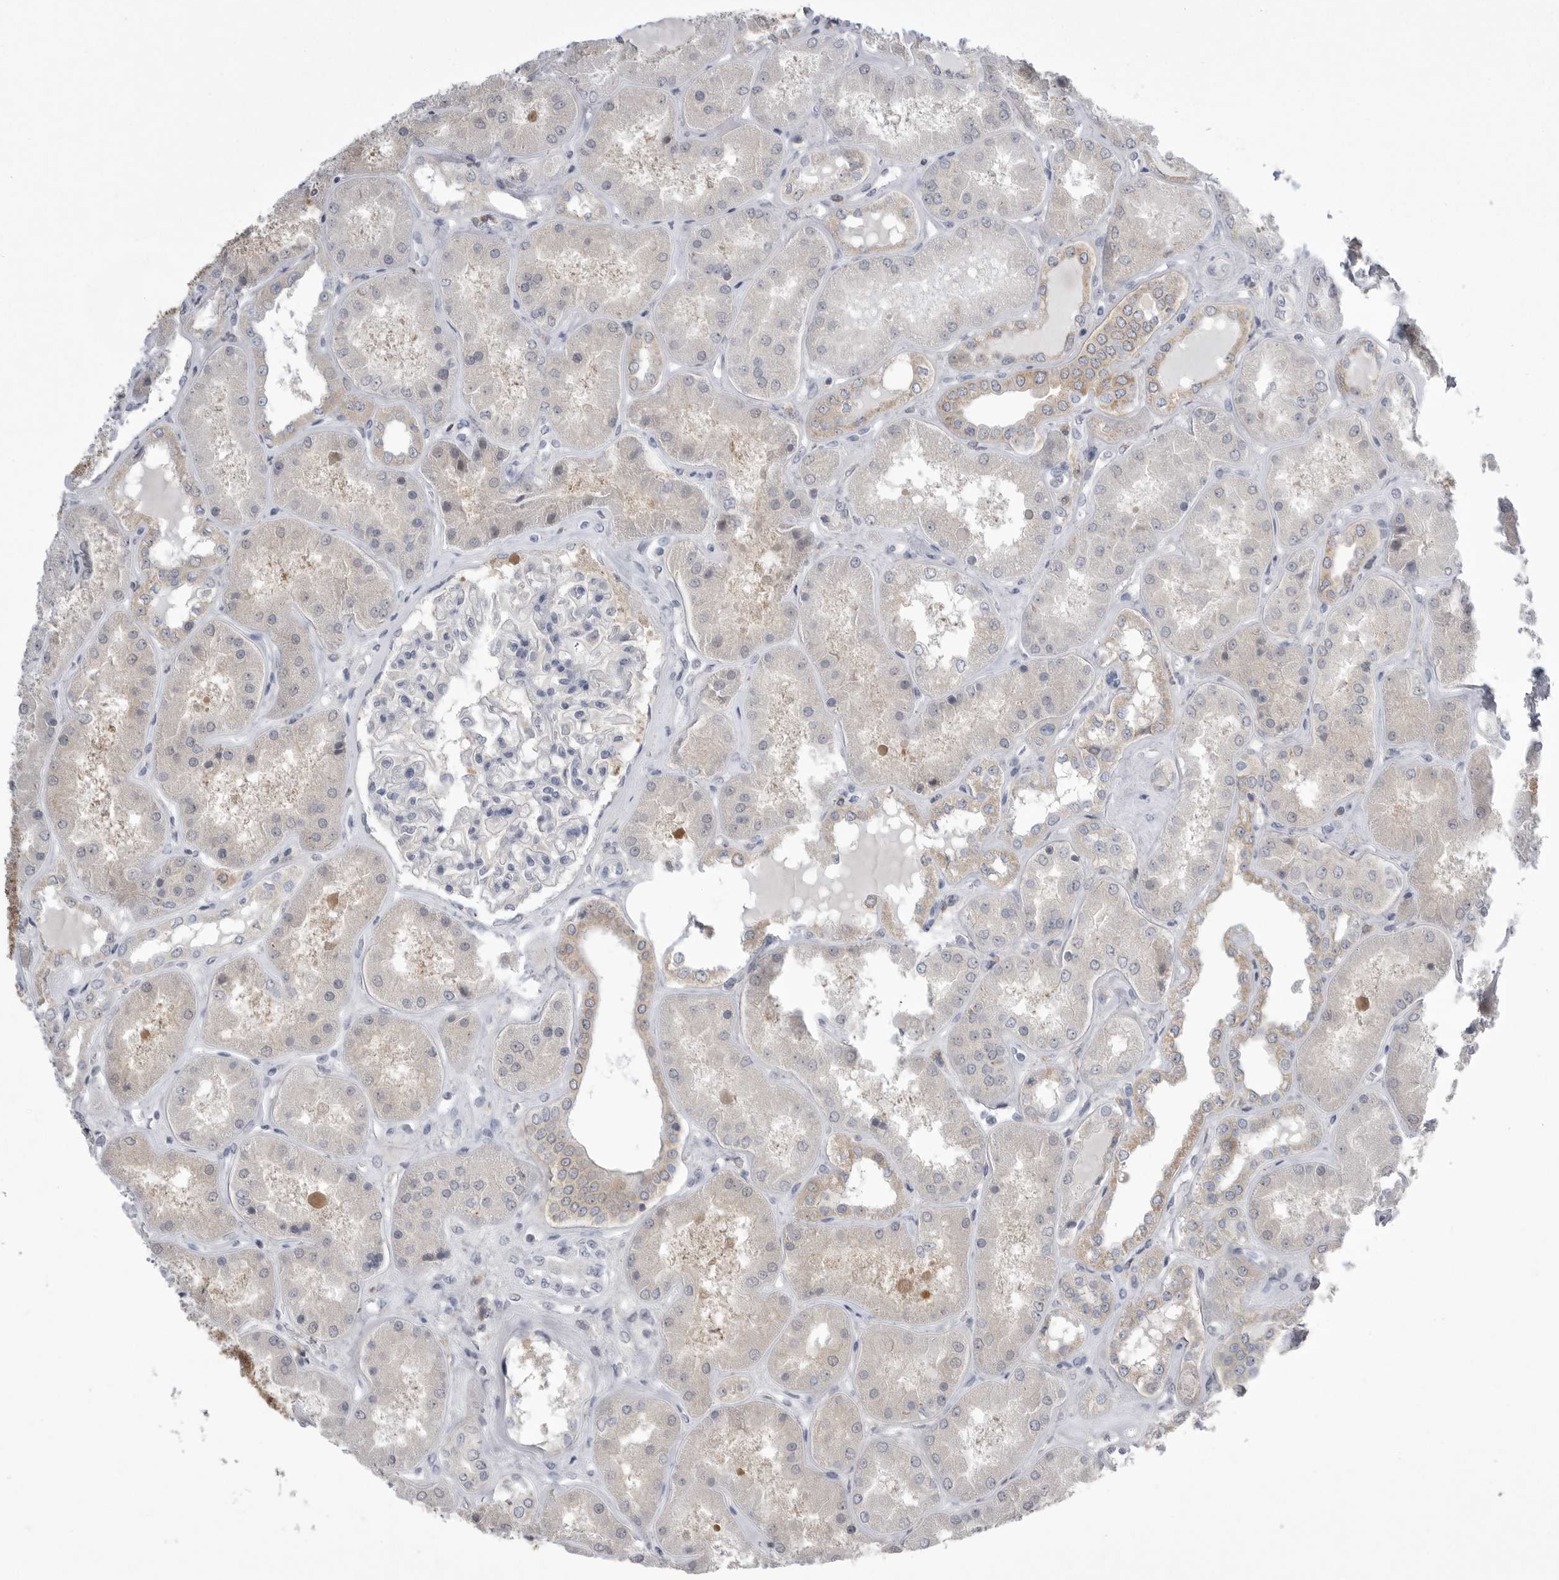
{"staining": {"intensity": "moderate", "quantity": "25%-75%", "location": "cytoplasmic/membranous"}, "tissue": "kidney", "cell_type": "Cells in glomeruli", "image_type": "normal", "snomed": [{"axis": "morphology", "description": "Normal tissue, NOS"}, {"axis": "topography", "description": "Kidney"}], "caption": "Cells in glomeruli reveal moderate cytoplasmic/membranous staining in about 25%-75% of cells in unremarkable kidney. (brown staining indicates protein expression, while blue staining denotes nuclei).", "gene": "KYAT3", "patient": {"sex": "female", "age": 56}}